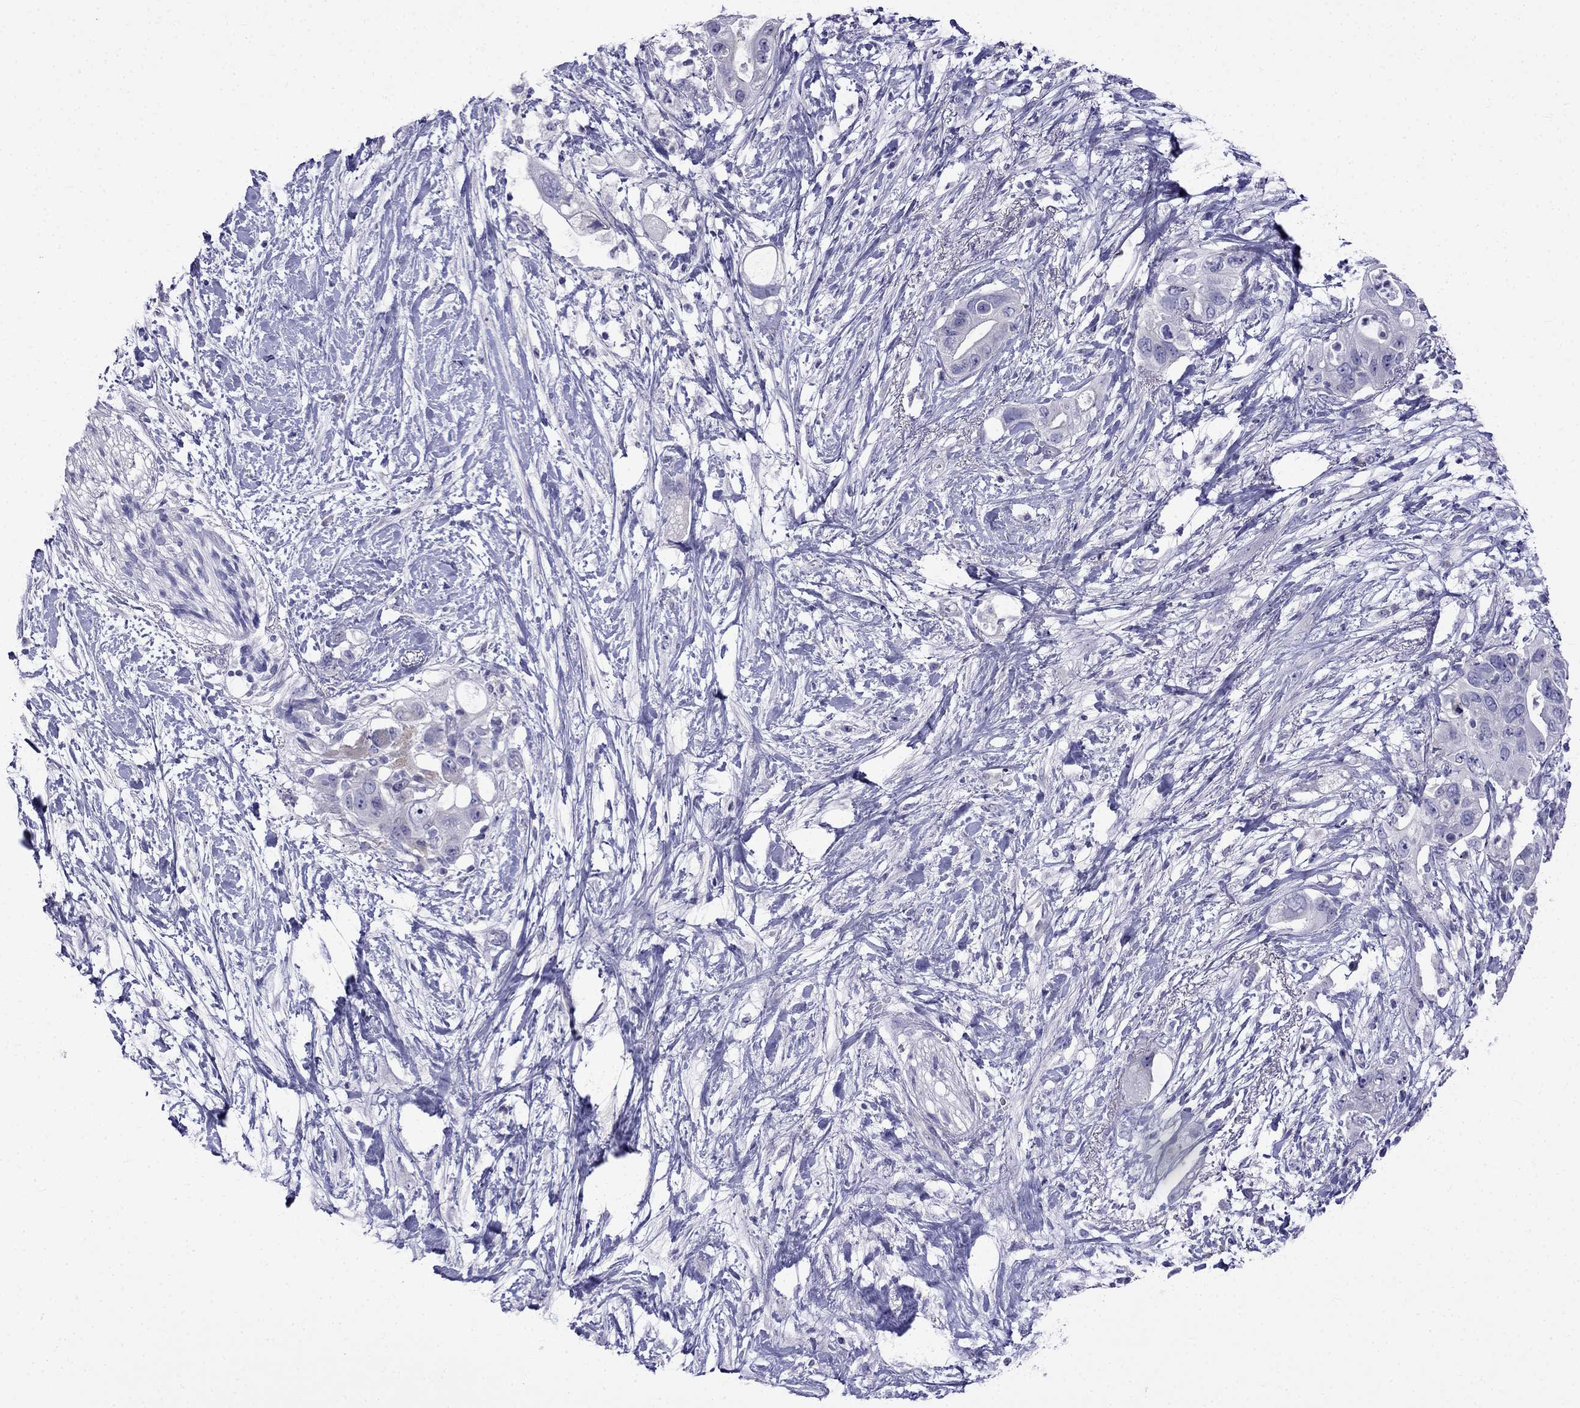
{"staining": {"intensity": "negative", "quantity": "none", "location": "none"}, "tissue": "pancreatic cancer", "cell_type": "Tumor cells", "image_type": "cancer", "snomed": [{"axis": "morphology", "description": "Adenocarcinoma, NOS"}, {"axis": "topography", "description": "Pancreas"}], "caption": "This histopathology image is of adenocarcinoma (pancreatic) stained with IHC to label a protein in brown with the nuclei are counter-stained blue. There is no staining in tumor cells.", "gene": "PATE1", "patient": {"sex": "female", "age": 72}}